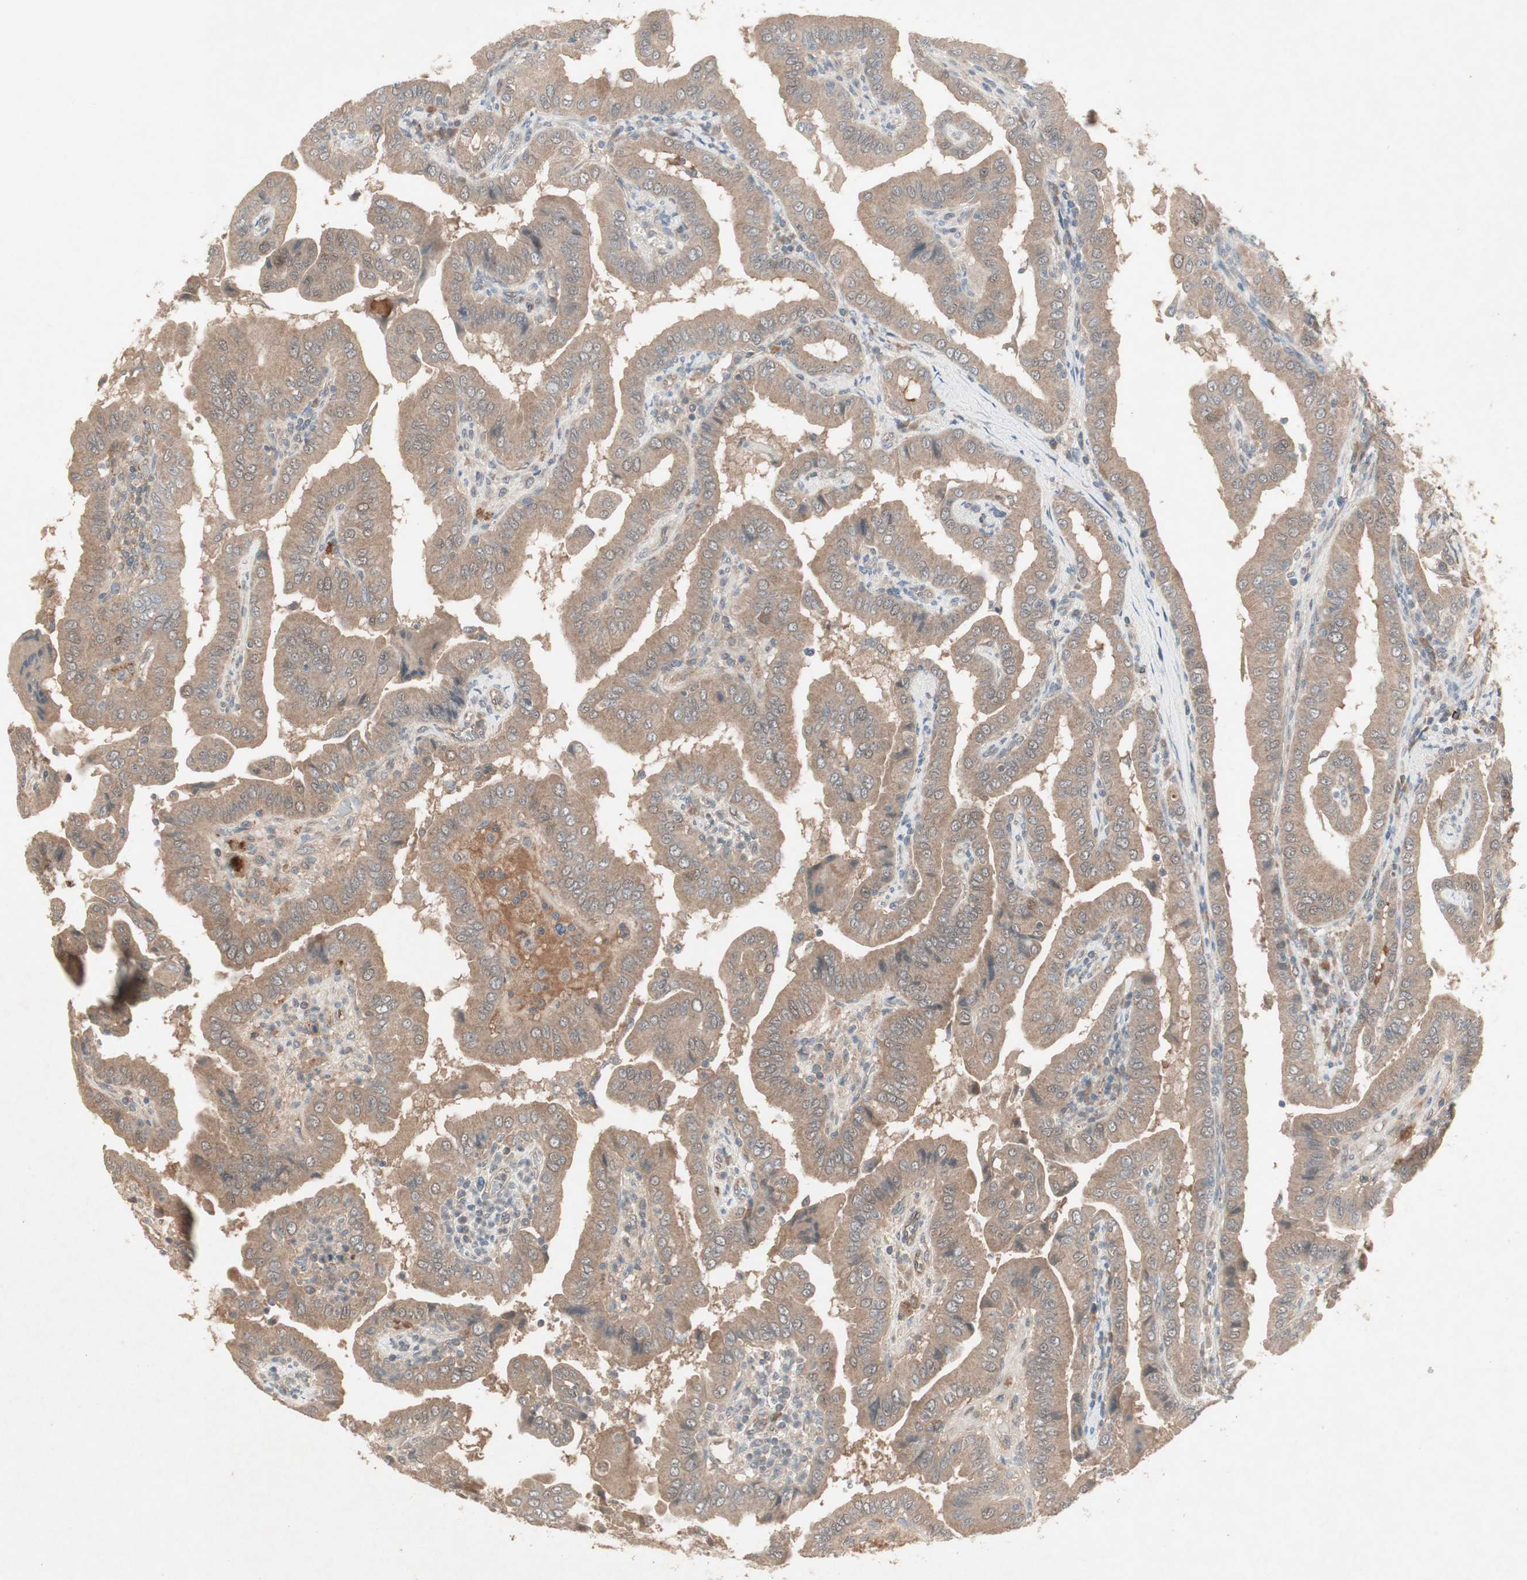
{"staining": {"intensity": "moderate", "quantity": ">75%", "location": "cytoplasmic/membranous"}, "tissue": "thyroid cancer", "cell_type": "Tumor cells", "image_type": "cancer", "snomed": [{"axis": "morphology", "description": "Papillary adenocarcinoma, NOS"}, {"axis": "topography", "description": "Thyroid gland"}], "caption": "This image demonstrates papillary adenocarcinoma (thyroid) stained with immunohistochemistry (IHC) to label a protein in brown. The cytoplasmic/membranous of tumor cells show moderate positivity for the protein. Nuclei are counter-stained blue.", "gene": "JMJD7-PLA2G4B", "patient": {"sex": "male", "age": 33}}